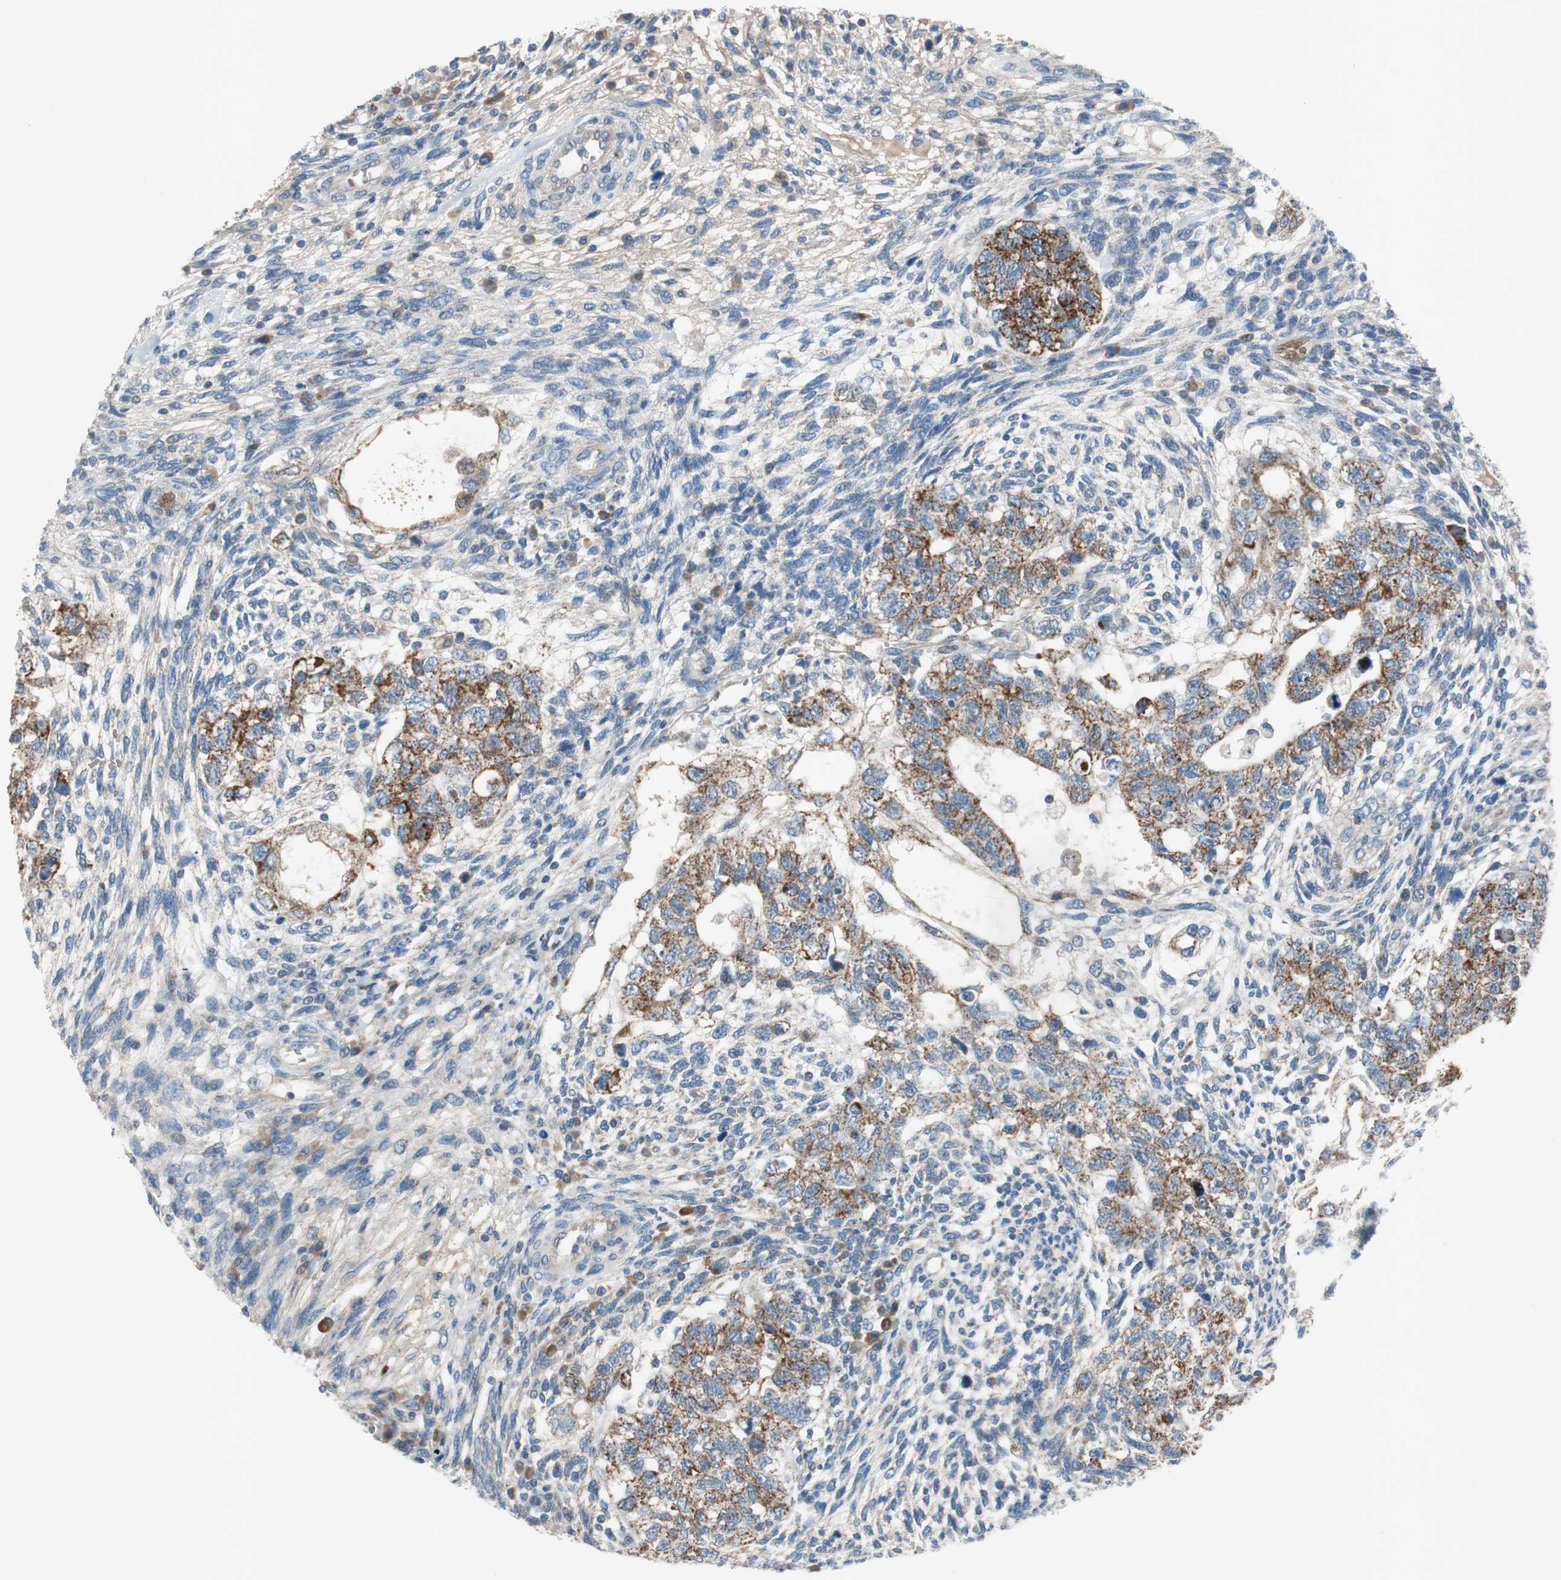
{"staining": {"intensity": "moderate", "quantity": ">75%", "location": "cytoplasmic/membranous"}, "tissue": "testis cancer", "cell_type": "Tumor cells", "image_type": "cancer", "snomed": [{"axis": "morphology", "description": "Normal tissue, NOS"}, {"axis": "morphology", "description": "Carcinoma, Embryonal, NOS"}, {"axis": "topography", "description": "Testis"}], "caption": "This photomicrograph displays testis cancer (embryonal carcinoma) stained with immunohistochemistry (IHC) to label a protein in brown. The cytoplasmic/membranous of tumor cells show moderate positivity for the protein. Nuclei are counter-stained blue.", "gene": "GYPC", "patient": {"sex": "male", "age": 36}}